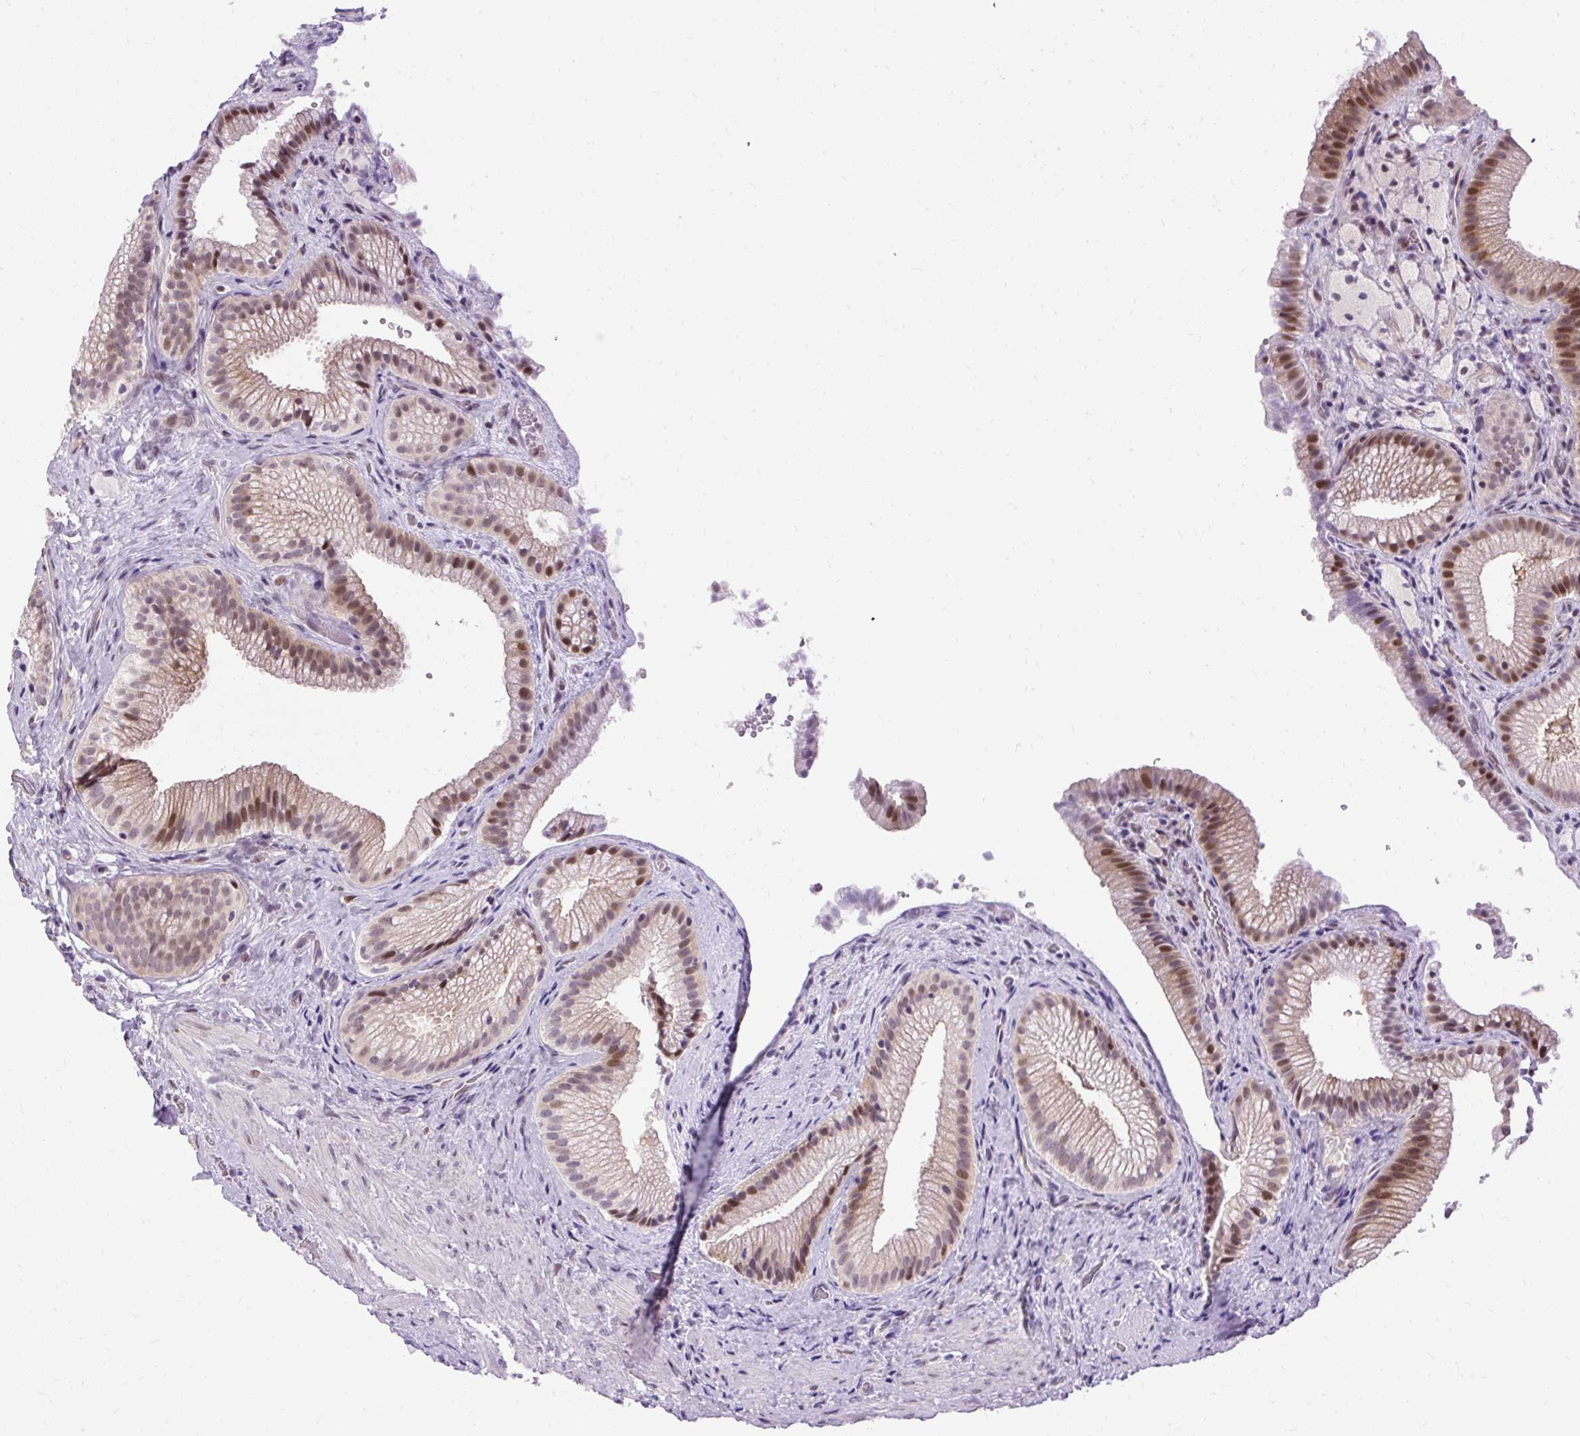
{"staining": {"intensity": "strong", "quantity": ">75%", "location": "nuclear"}, "tissue": "gallbladder", "cell_type": "Glandular cells", "image_type": "normal", "snomed": [{"axis": "morphology", "description": "Normal tissue, NOS"}, {"axis": "morphology", "description": "Inflammation, NOS"}, {"axis": "topography", "description": "Gallbladder"}], "caption": "Protein expression analysis of normal gallbladder shows strong nuclear expression in approximately >75% of glandular cells.", "gene": "ARHGEF18", "patient": {"sex": "male", "age": 51}}